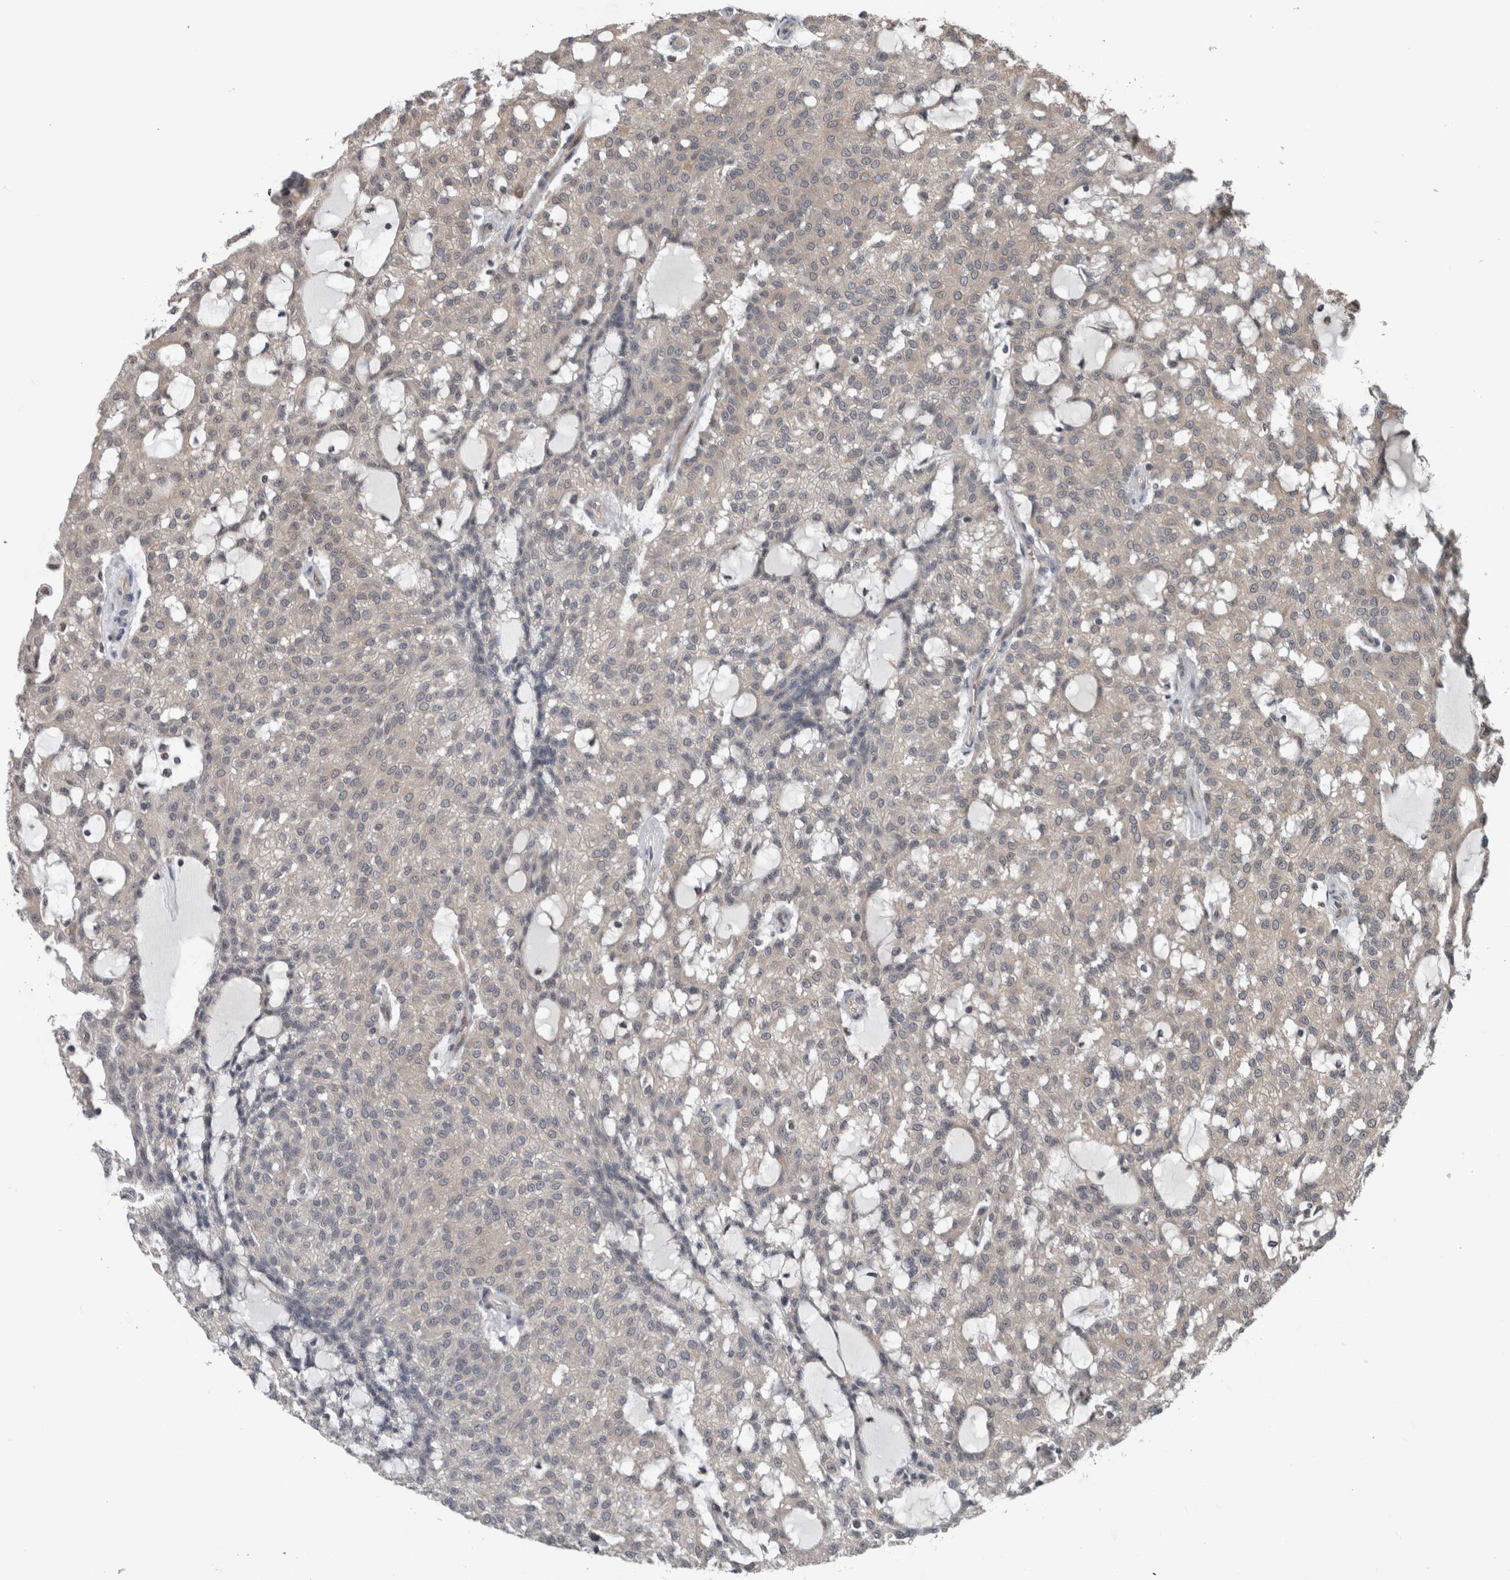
{"staining": {"intensity": "negative", "quantity": "none", "location": "none"}, "tissue": "renal cancer", "cell_type": "Tumor cells", "image_type": "cancer", "snomed": [{"axis": "morphology", "description": "Adenocarcinoma, NOS"}, {"axis": "topography", "description": "Kidney"}], "caption": "Renal cancer (adenocarcinoma) was stained to show a protein in brown. There is no significant staining in tumor cells.", "gene": "ENY2", "patient": {"sex": "male", "age": 63}}